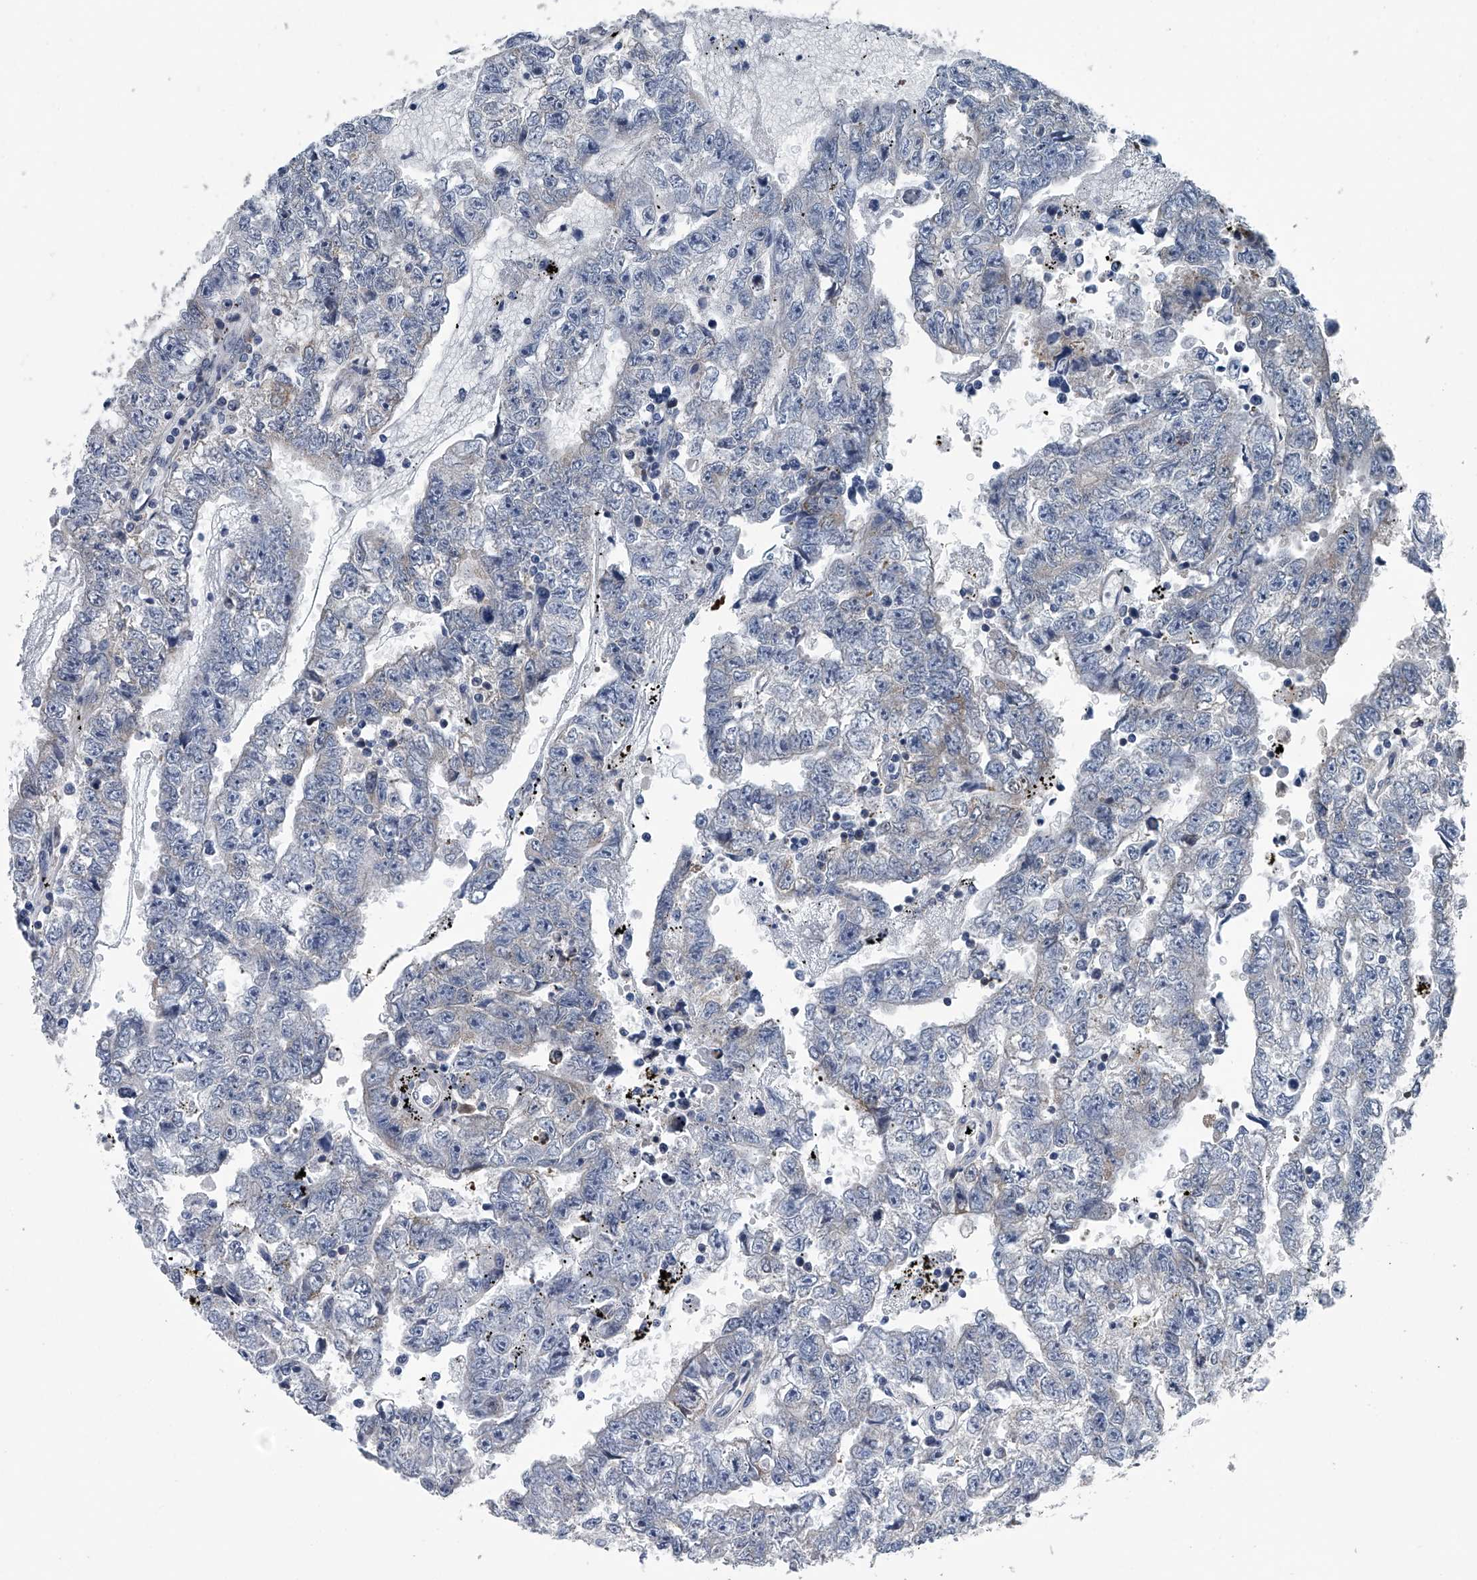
{"staining": {"intensity": "negative", "quantity": "none", "location": "none"}, "tissue": "testis cancer", "cell_type": "Tumor cells", "image_type": "cancer", "snomed": [{"axis": "morphology", "description": "Carcinoma, Embryonal, NOS"}, {"axis": "topography", "description": "Testis"}], "caption": "IHC photomicrograph of testis cancer (embryonal carcinoma) stained for a protein (brown), which shows no expression in tumor cells.", "gene": "PPP2R5D", "patient": {"sex": "male", "age": 25}}